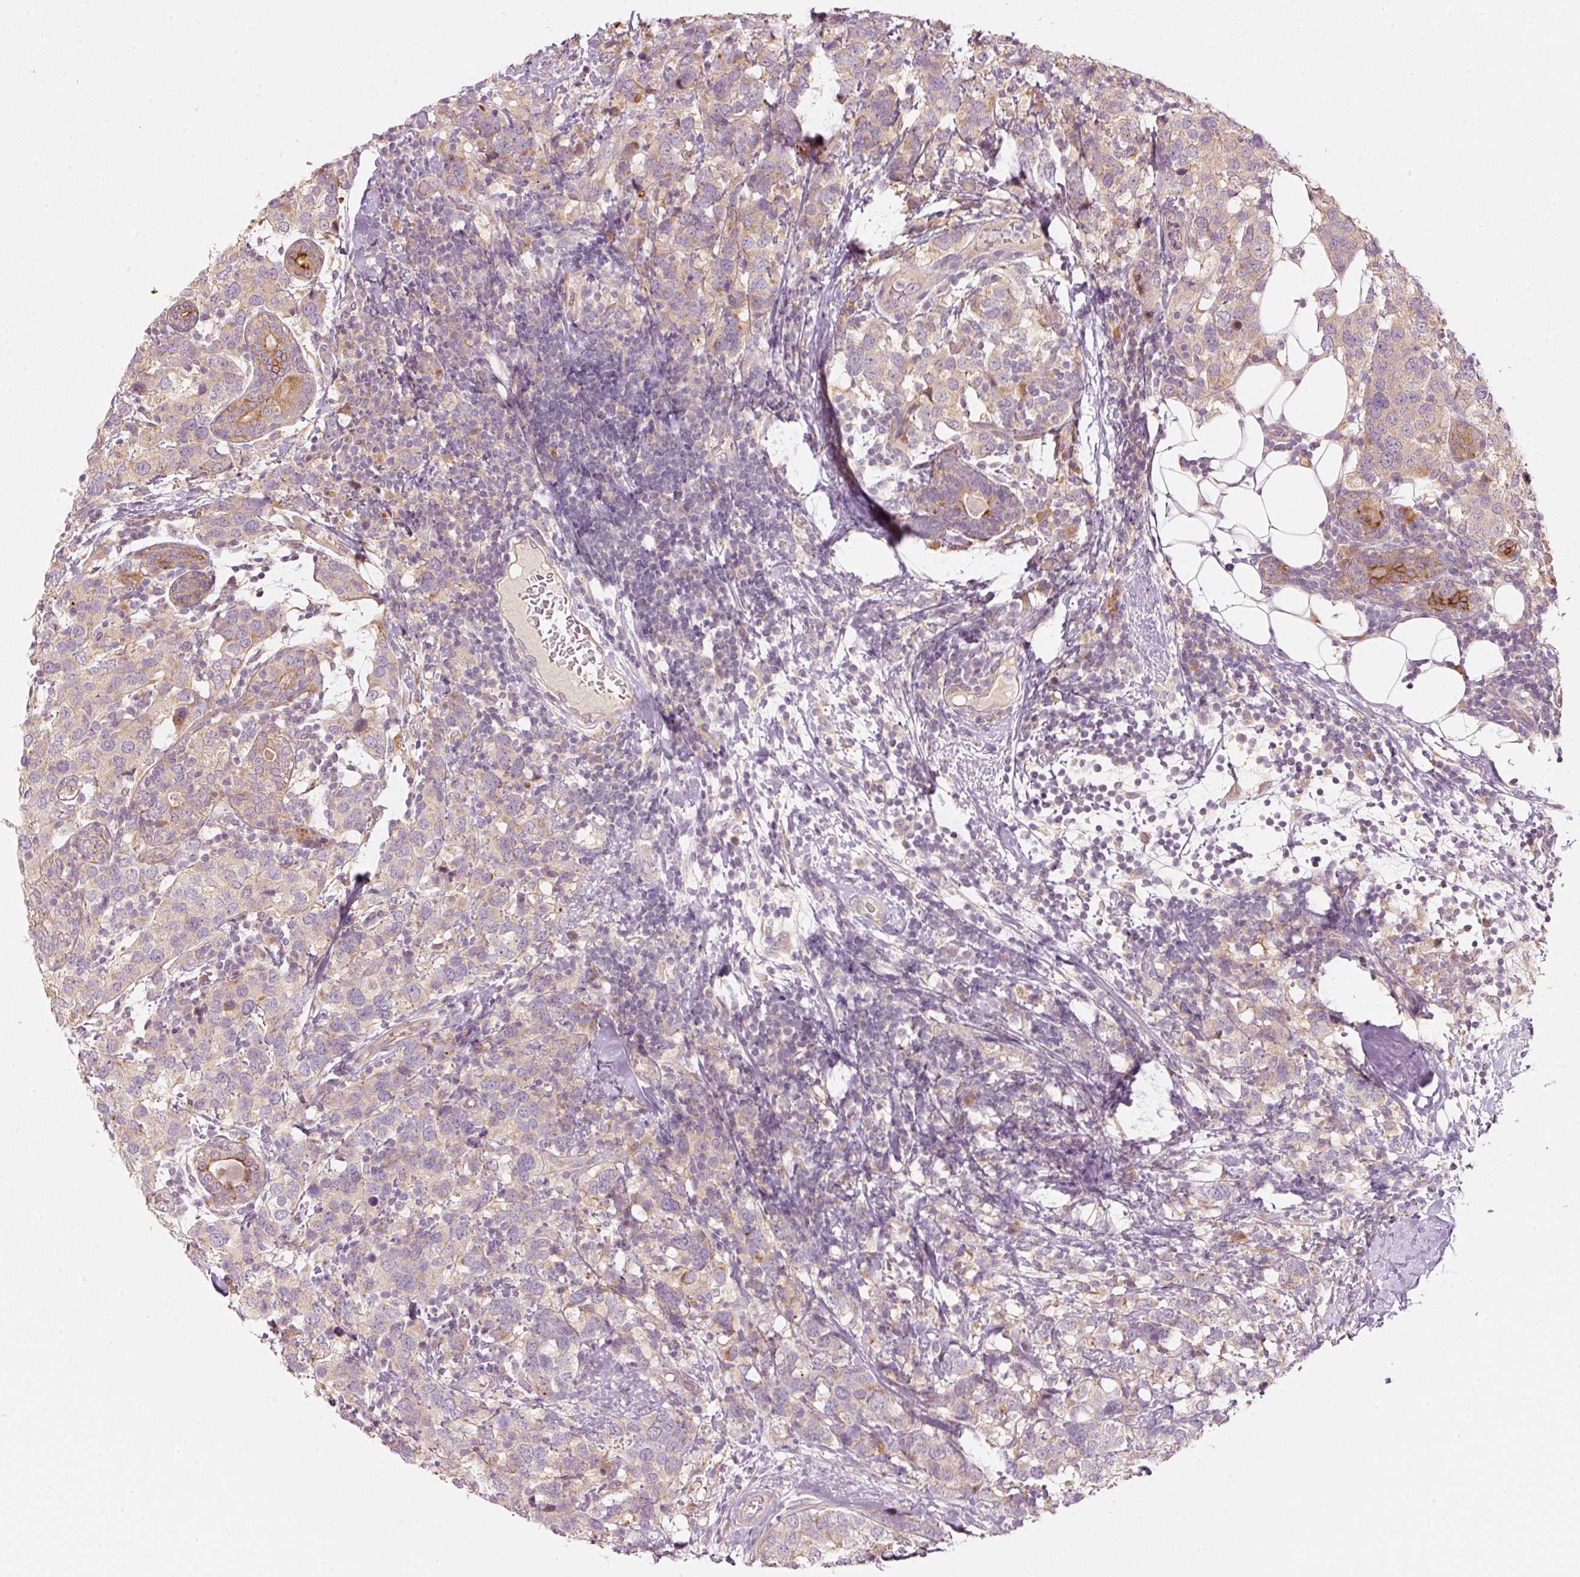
{"staining": {"intensity": "weak", "quantity": "25%-75%", "location": "cytoplasmic/membranous"}, "tissue": "breast cancer", "cell_type": "Tumor cells", "image_type": "cancer", "snomed": [{"axis": "morphology", "description": "Lobular carcinoma"}, {"axis": "topography", "description": "Breast"}], "caption": "This micrograph demonstrates breast lobular carcinoma stained with IHC to label a protein in brown. The cytoplasmic/membranous of tumor cells show weak positivity for the protein. Nuclei are counter-stained blue.", "gene": "MAP10", "patient": {"sex": "female", "age": 59}}